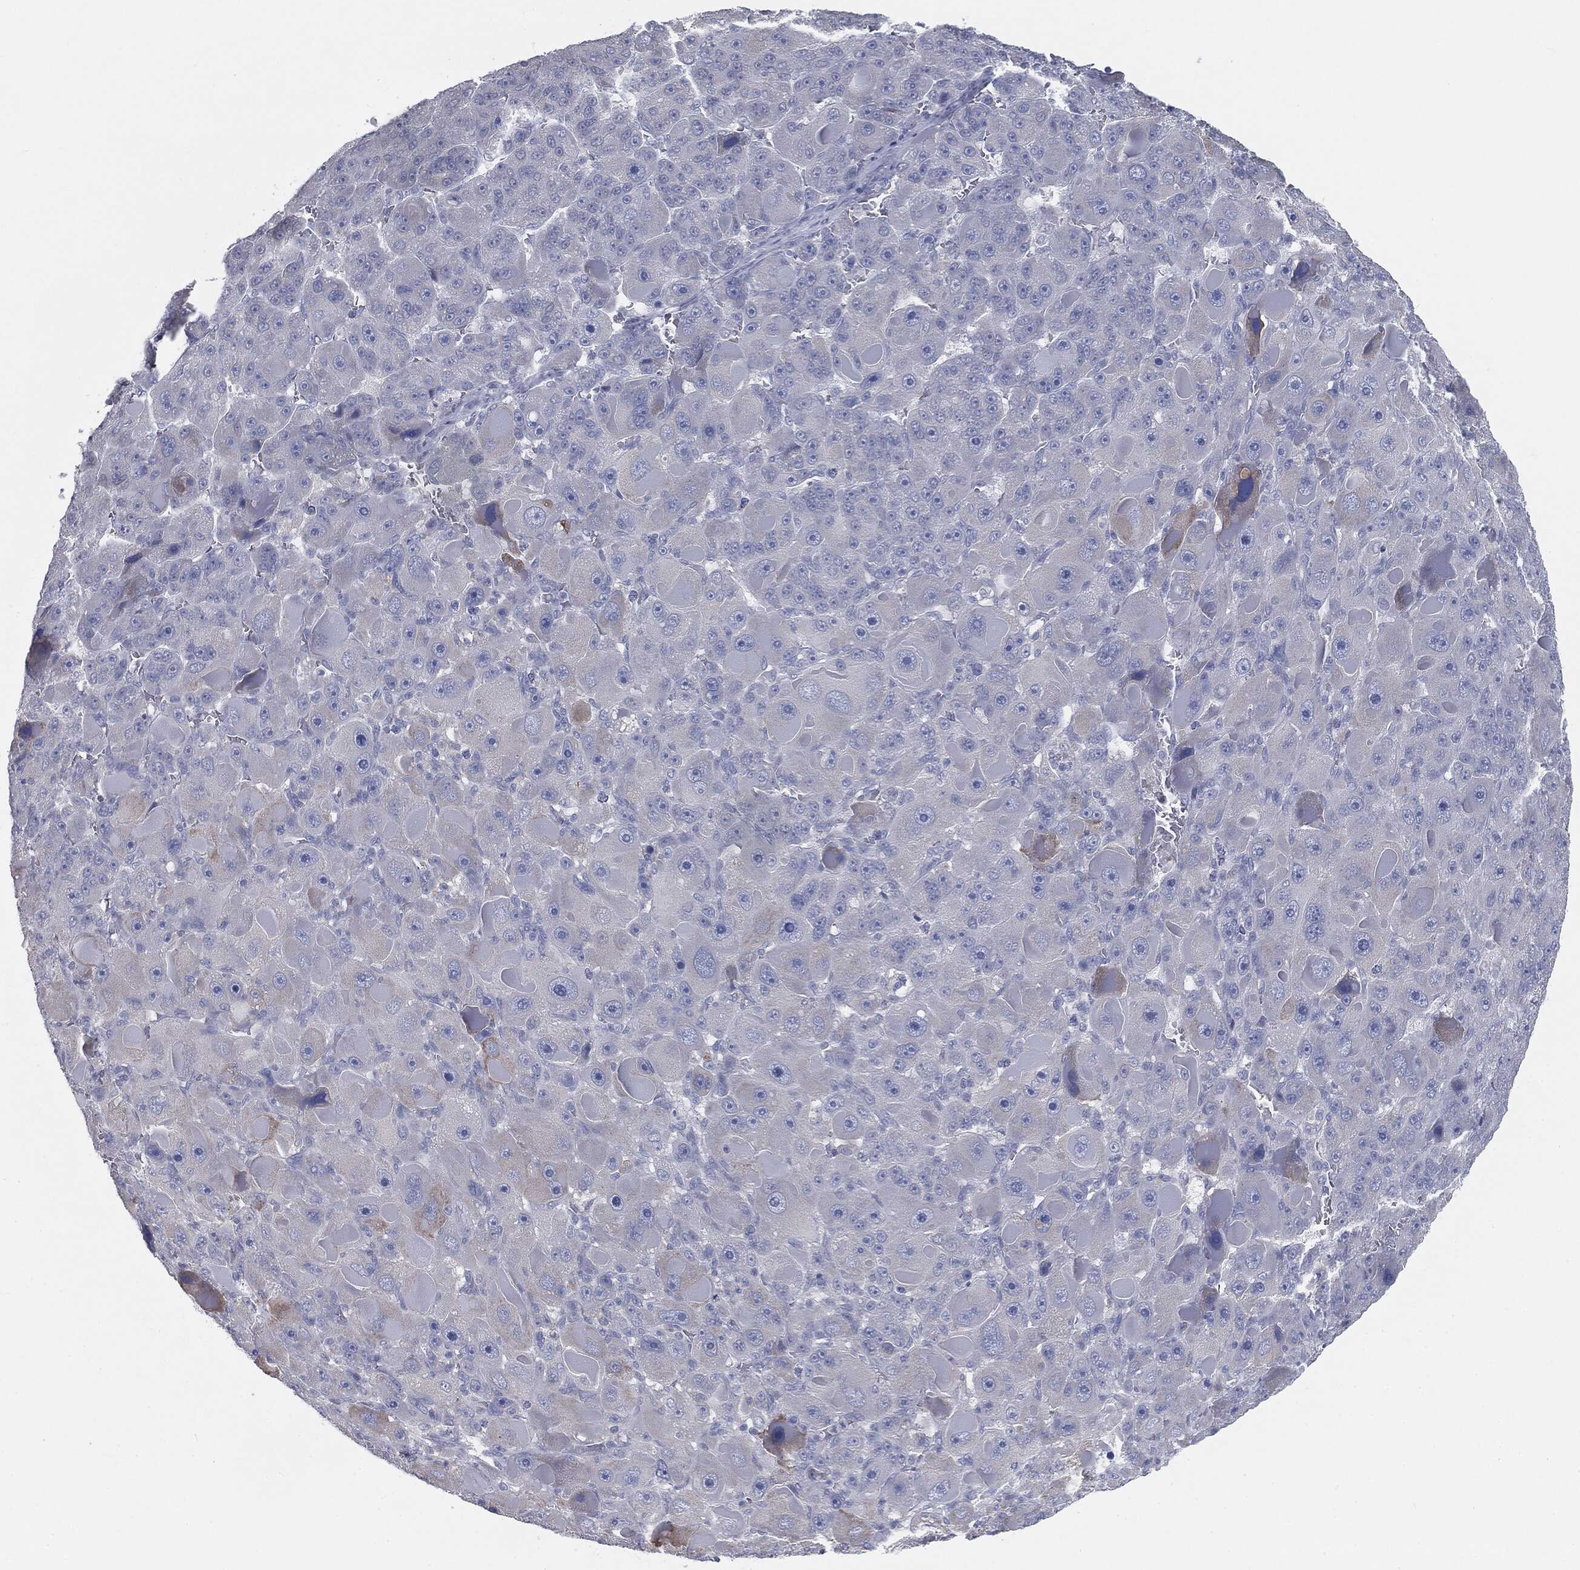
{"staining": {"intensity": "negative", "quantity": "none", "location": "none"}, "tissue": "liver cancer", "cell_type": "Tumor cells", "image_type": "cancer", "snomed": [{"axis": "morphology", "description": "Carcinoma, Hepatocellular, NOS"}, {"axis": "topography", "description": "Liver"}], "caption": "Liver cancer (hepatocellular carcinoma) stained for a protein using immunohistochemistry (IHC) shows no positivity tumor cells.", "gene": "CAV3", "patient": {"sex": "male", "age": 76}}